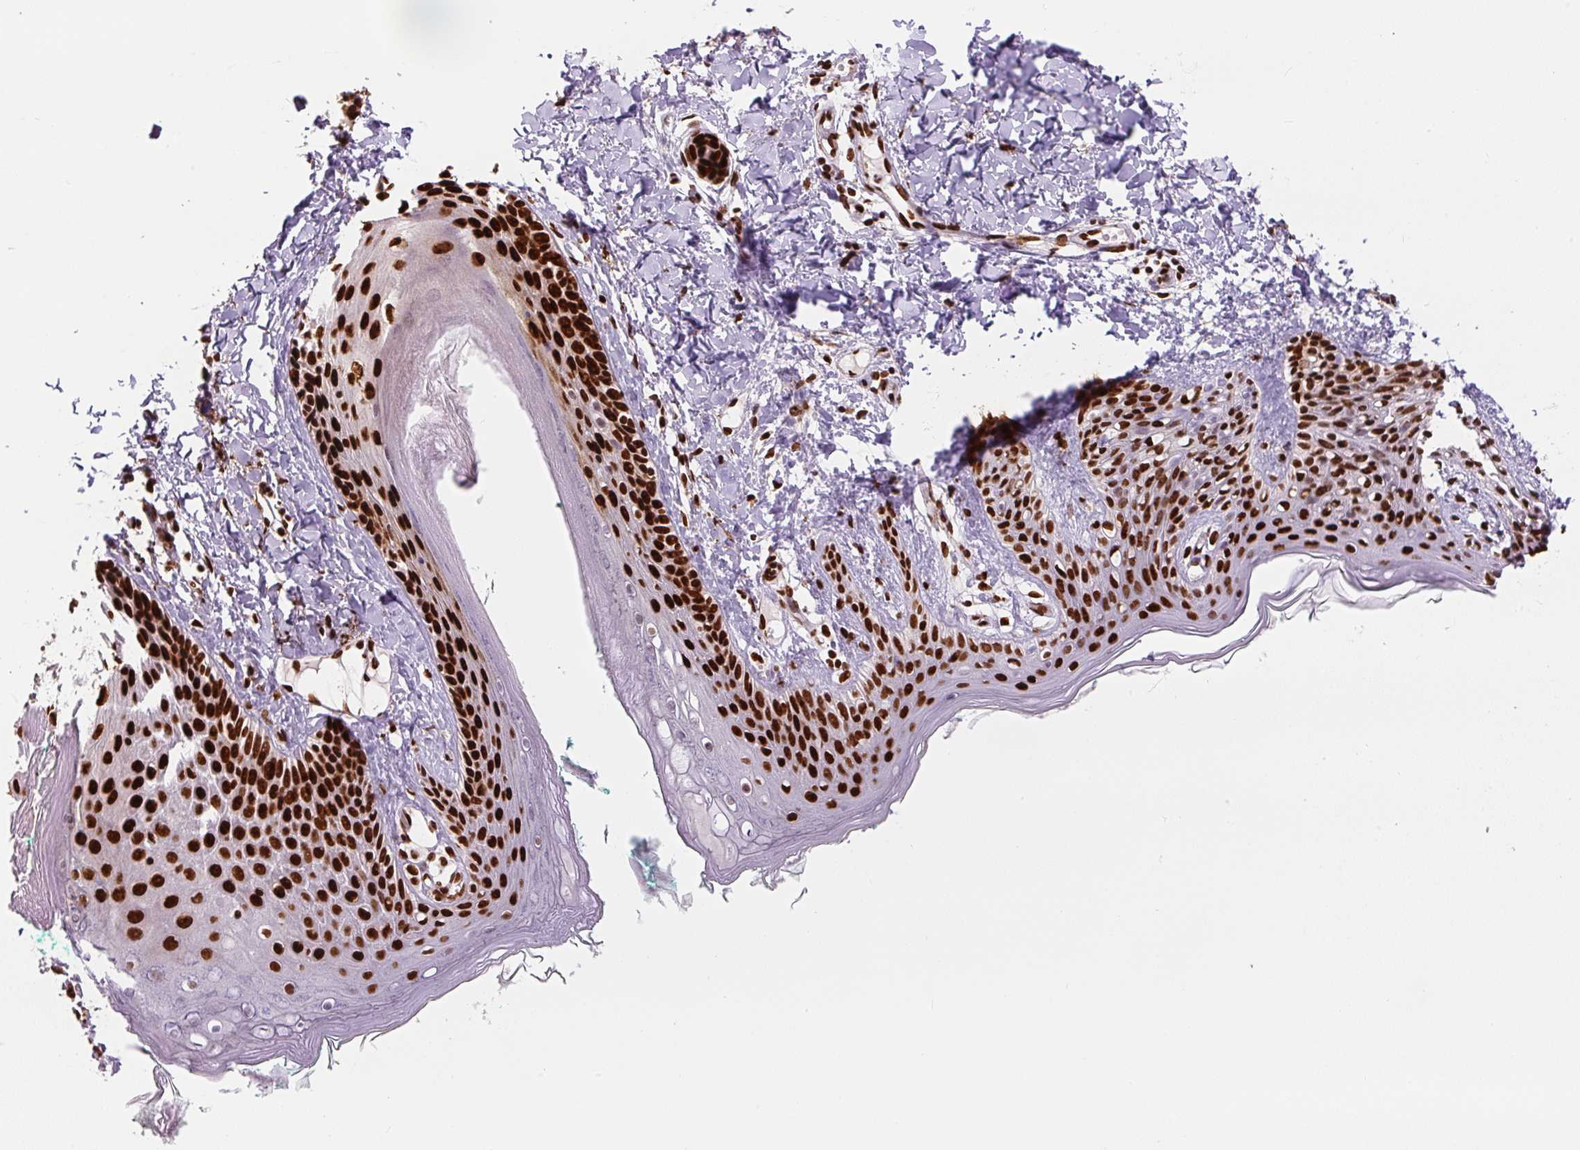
{"staining": {"intensity": "strong", "quantity": ">75%", "location": "nuclear"}, "tissue": "skin", "cell_type": "Fibroblasts", "image_type": "normal", "snomed": [{"axis": "morphology", "description": "Normal tissue, NOS"}, {"axis": "topography", "description": "Skin"}], "caption": "Strong nuclear staining is identified in about >75% of fibroblasts in normal skin.", "gene": "FUS", "patient": {"sex": "male", "age": 16}}